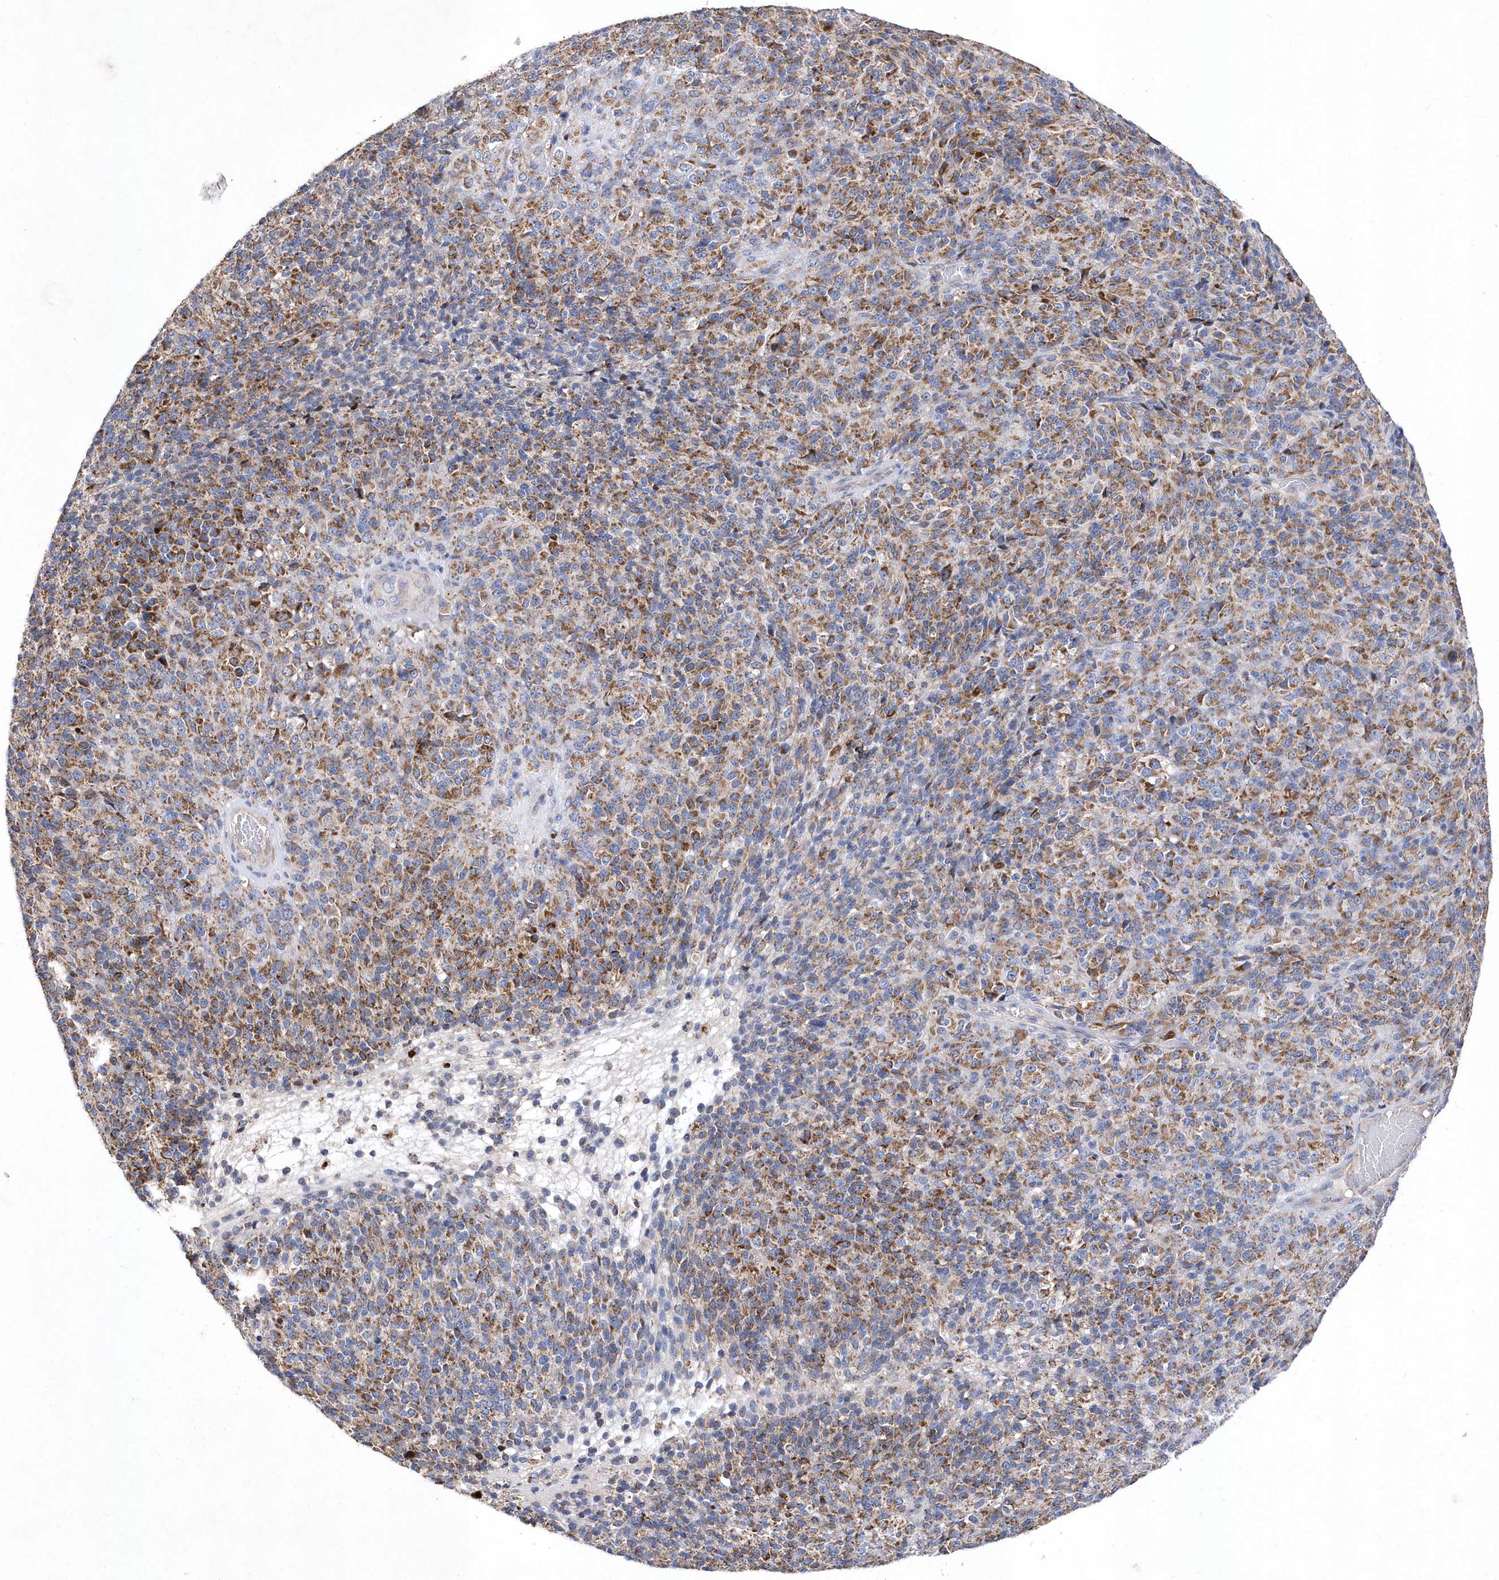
{"staining": {"intensity": "moderate", "quantity": ">75%", "location": "cytoplasmic/membranous"}, "tissue": "melanoma", "cell_type": "Tumor cells", "image_type": "cancer", "snomed": [{"axis": "morphology", "description": "Malignant melanoma, Metastatic site"}, {"axis": "topography", "description": "Brain"}], "caption": "High-power microscopy captured an immunohistochemistry (IHC) micrograph of malignant melanoma (metastatic site), revealing moderate cytoplasmic/membranous staining in approximately >75% of tumor cells. (Brightfield microscopy of DAB IHC at high magnification).", "gene": "METTL8", "patient": {"sex": "female", "age": 56}}